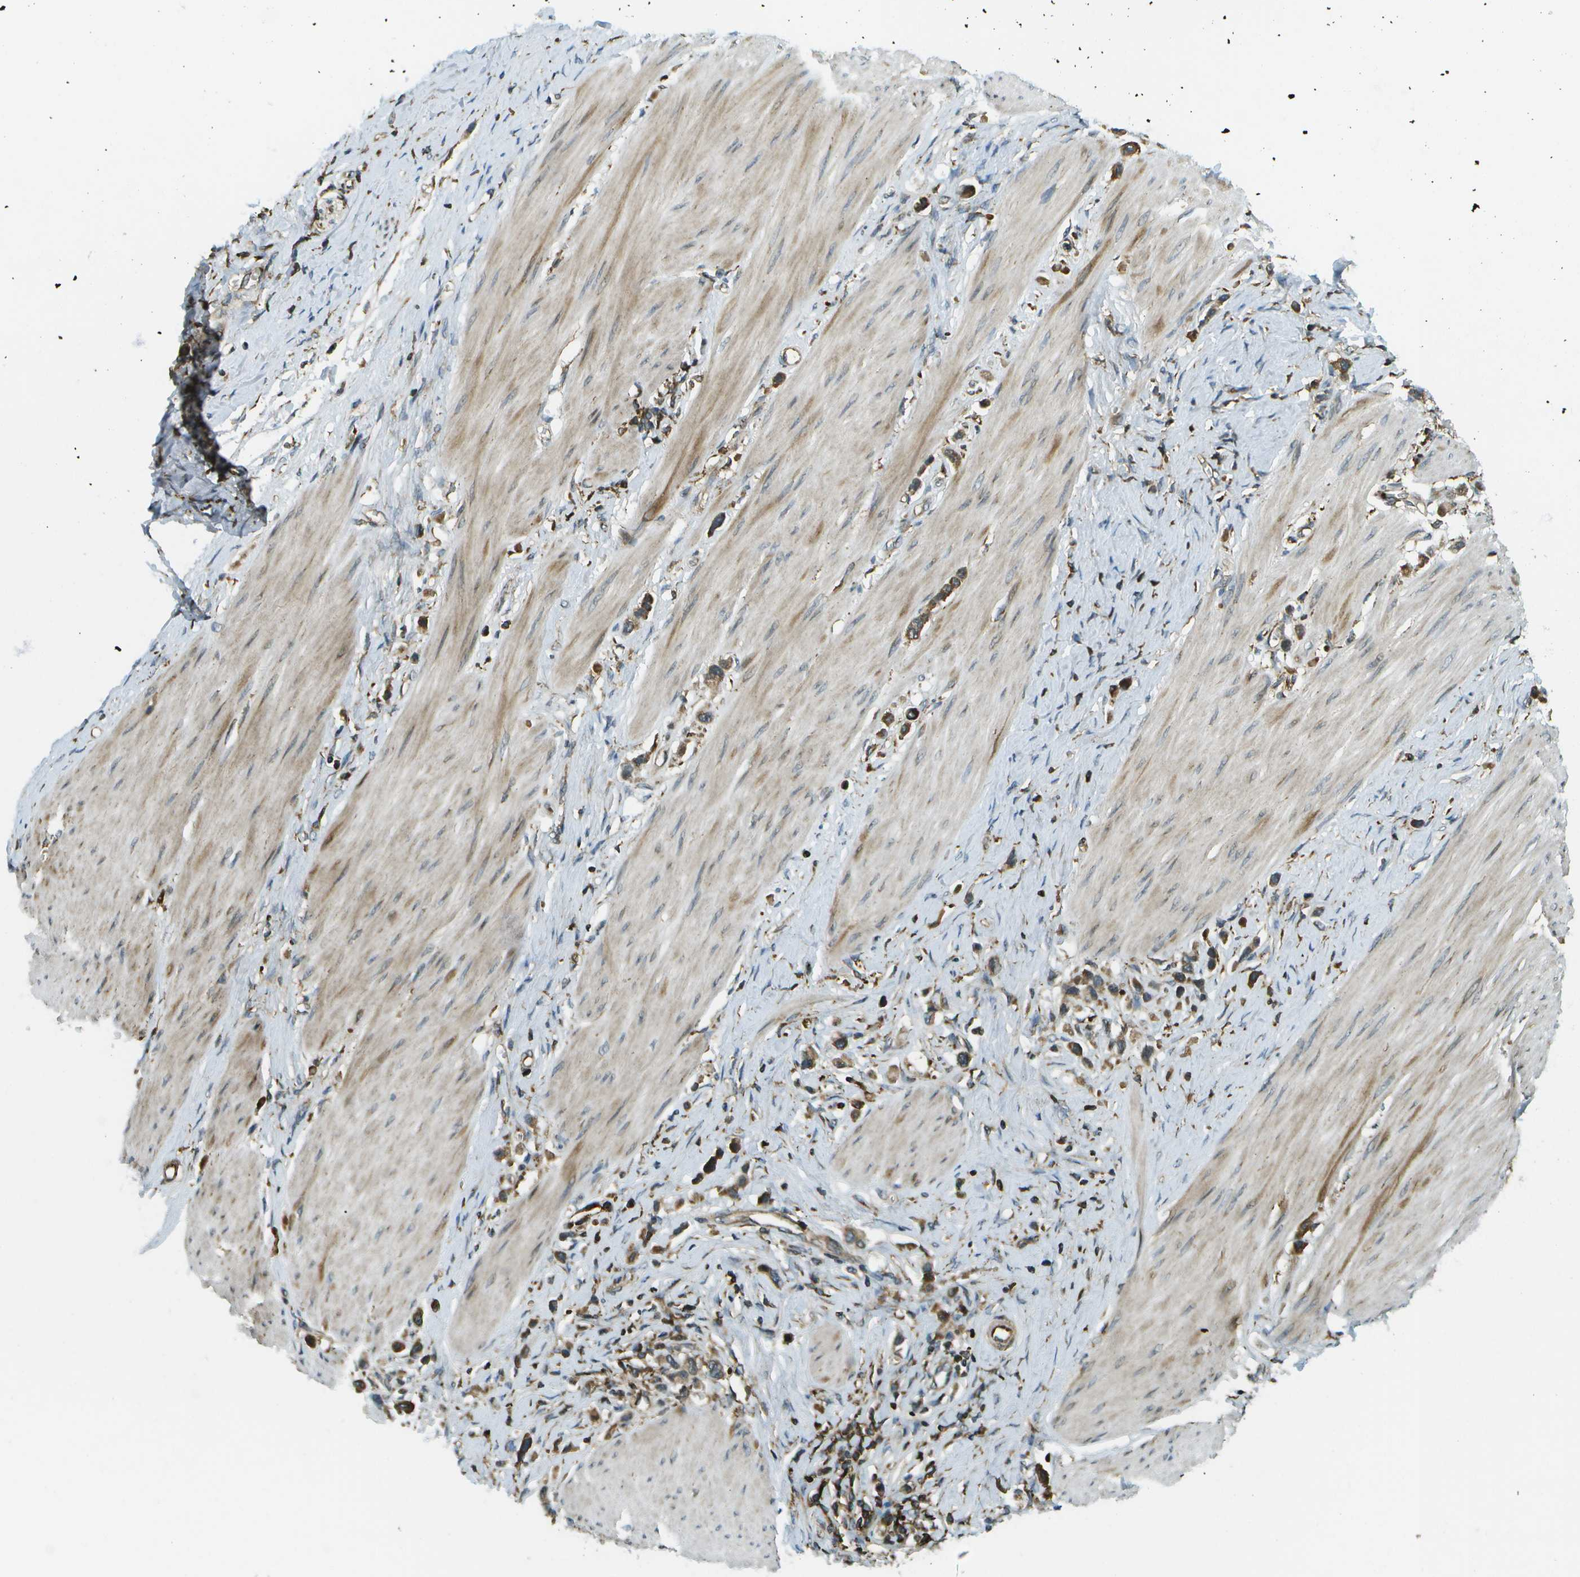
{"staining": {"intensity": "strong", "quantity": ">75%", "location": "cytoplasmic/membranous"}, "tissue": "stomach cancer", "cell_type": "Tumor cells", "image_type": "cancer", "snomed": [{"axis": "morphology", "description": "Adenocarcinoma, NOS"}, {"axis": "topography", "description": "Stomach"}], "caption": "A photomicrograph showing strong cytoplasmic/membranous positivity in about >75% of tumor cells in stomach cancer (adenocarcinoma), as visualized by brown immunohistochemical staining.", "gene": "USP30", "patient": {"sex": "female", "age": 65}}